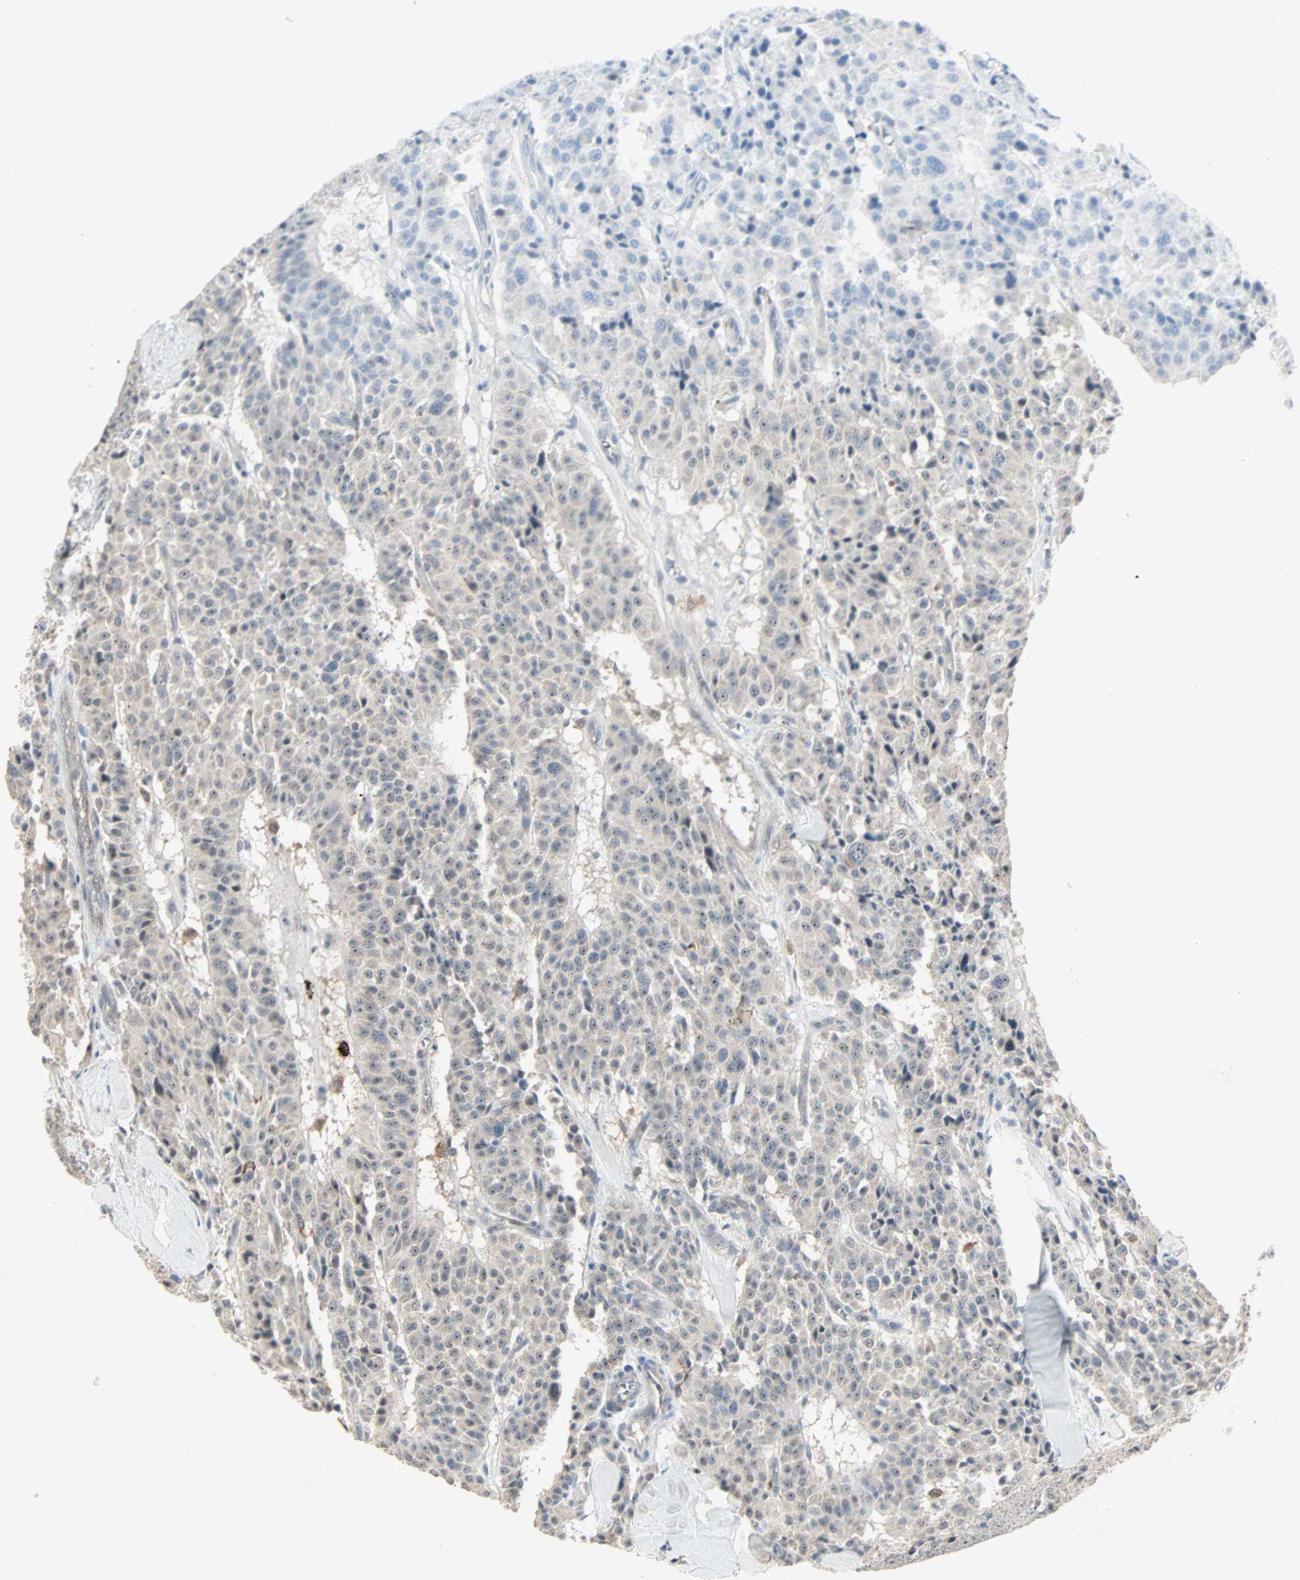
{"staining": {"intensity": "weak", "quantity": ">75%", "location": "cytoplasmic/membranous,nuclear"}, "tissue": "carcinoid", "cell_type": "Tumor cells", "image_type": "cancer", "snomed": [{"axis": "morphology", "description": "Carcinoid, malignant, NOS"}, {"axis": "topography", "description": "Lung"}], "caption": "Carcinoid stained for a protein (brown) shows weak cytoplasmic/membranous and nuclear positive positivity in about >75% of tumor cells.", "gene": "KDM4A", "patient": {"sex": "male", "age": 30}}